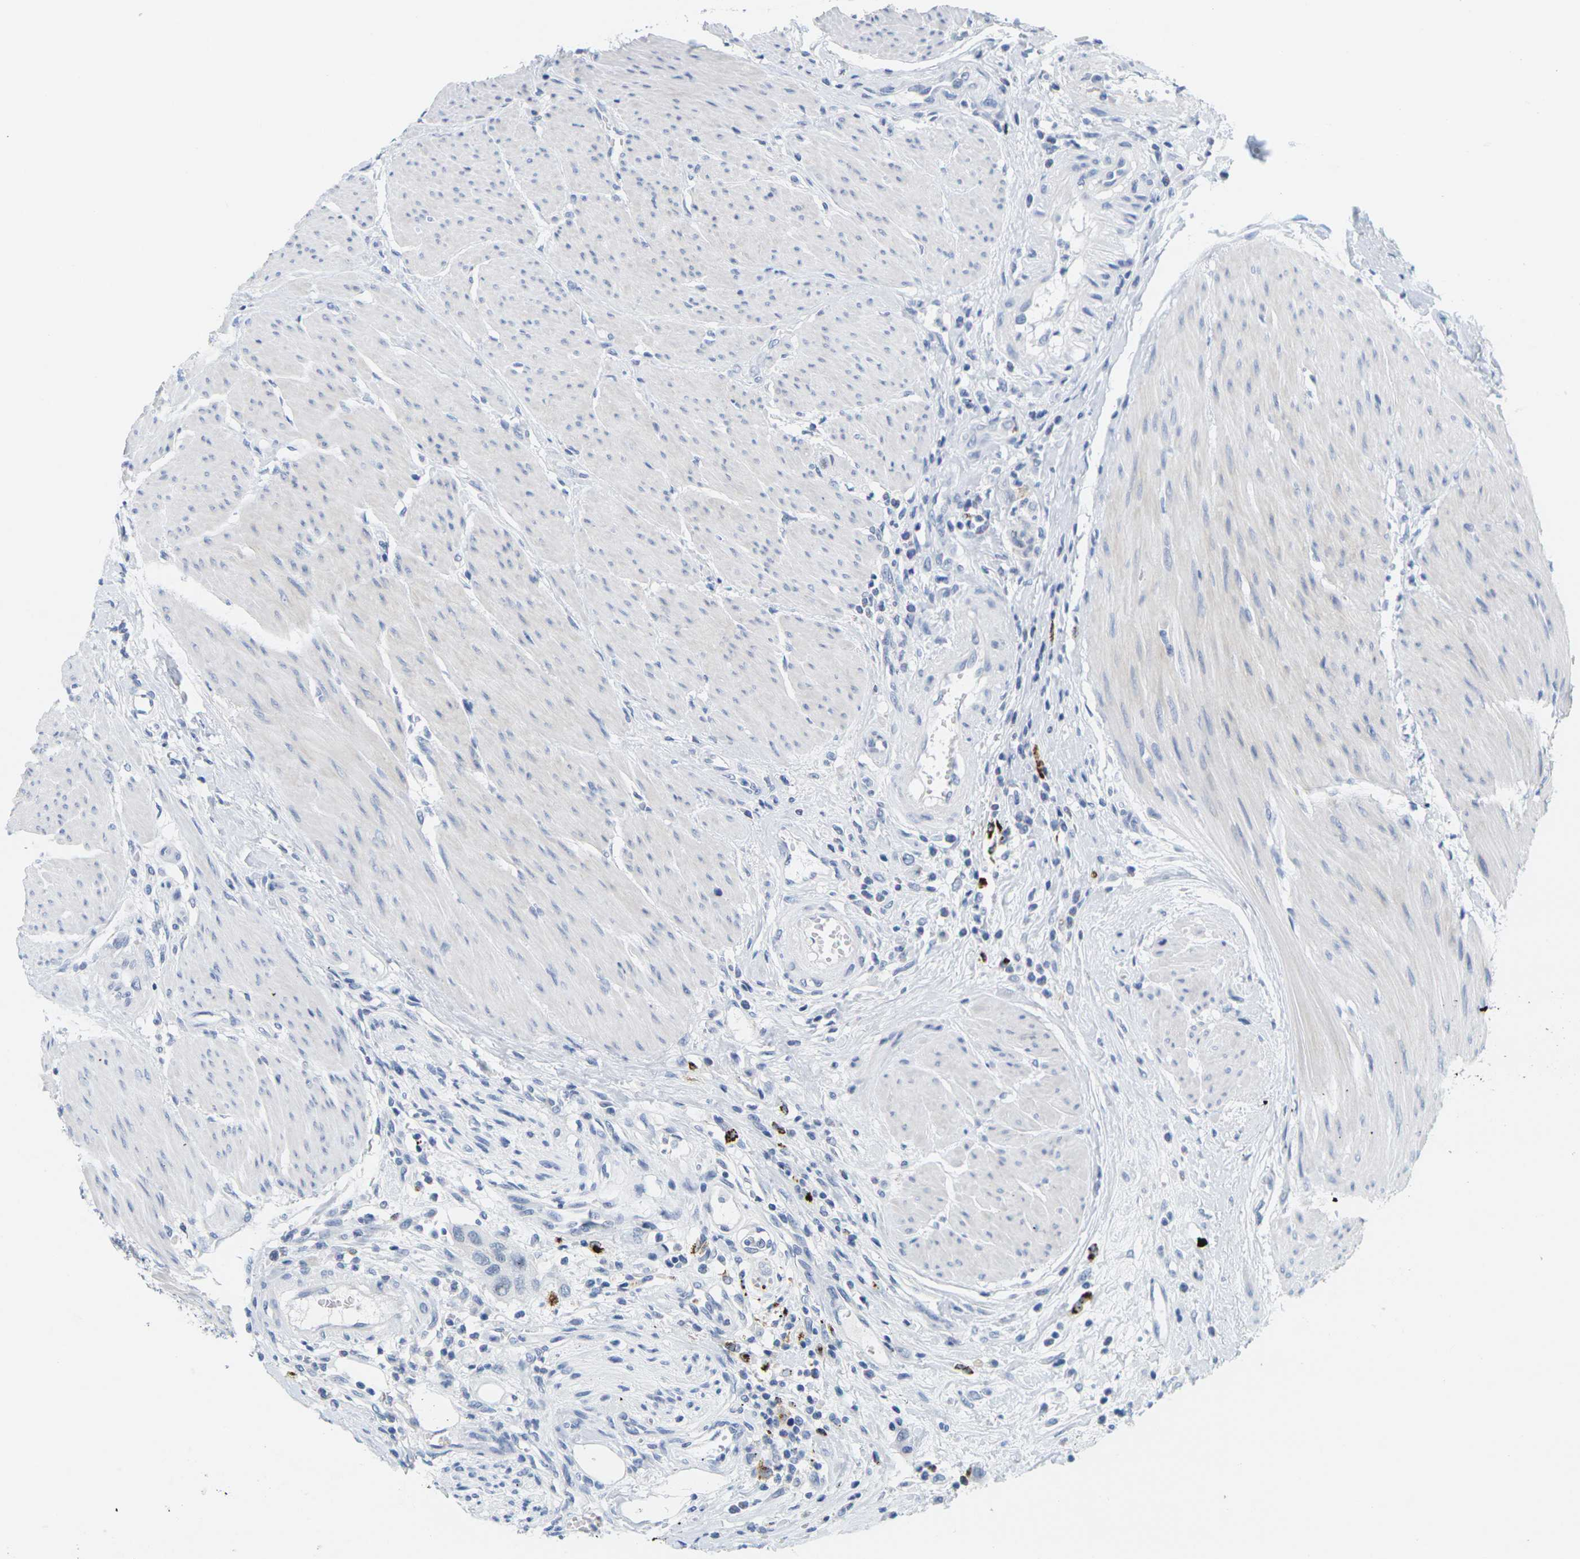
{"staining": {"intensity": "negative", "quantity": "none", "location": "none"}, "tissue": "urothelial cancer", "cell_type": "Tumor cells", "image_type": "cancer", "snomed": [{"axis": "morphology", "description": "Urothelial carcinoma, High grade"}, {"axis": "topography", "description": "Urinary bladder"}], "caption": "The histopathology image exhibits no significant positivity in tumor cells of high-grade urothelial carcinoma.", "gene": "HLA-DOB", "patient": {"sex": "male", "age": 35}}